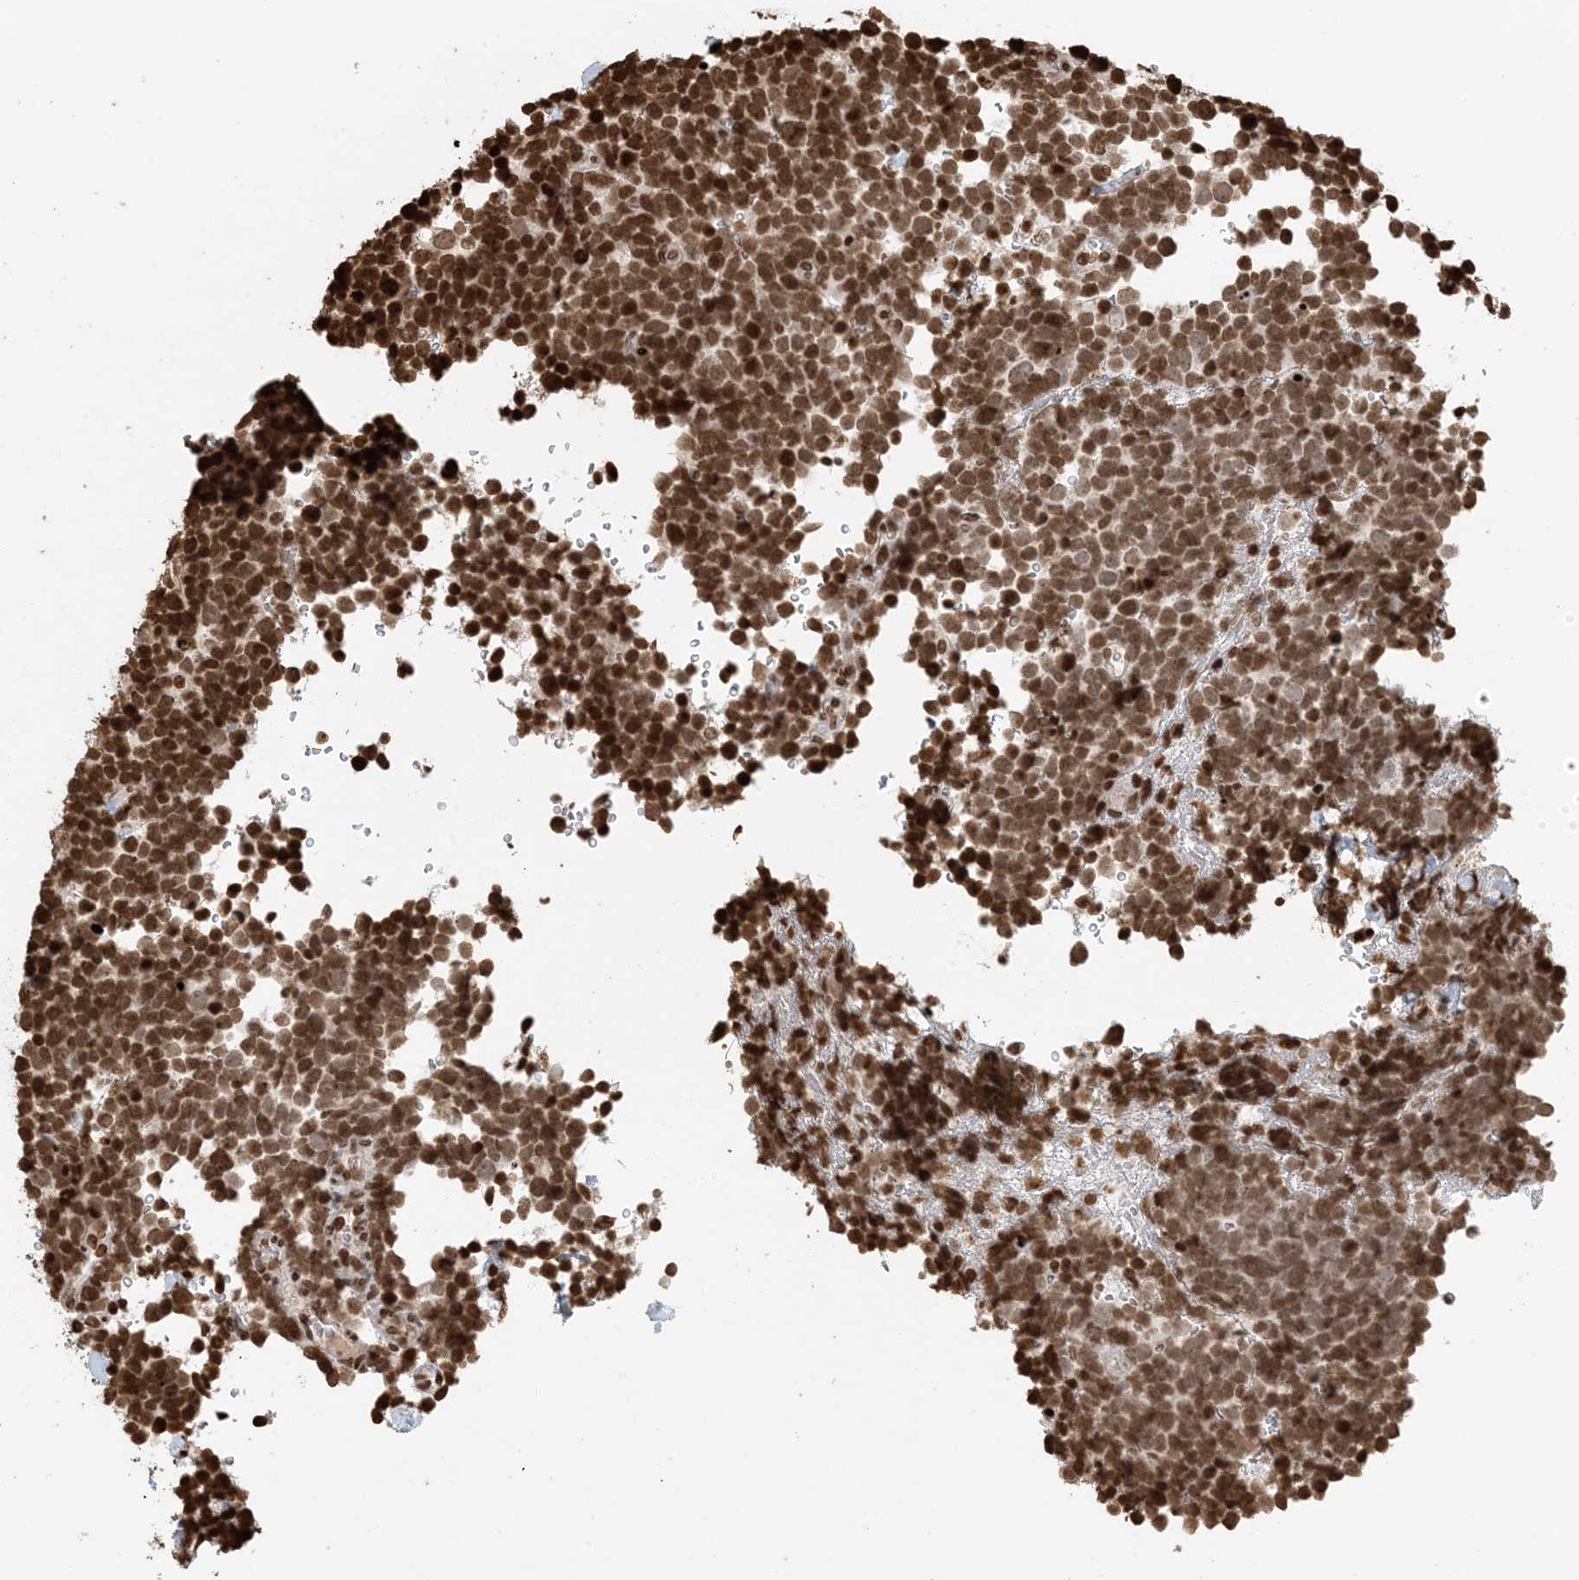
{"staining": {"intensity": "moderate", "quantity": ">75%", "location": "nuclear"}, "tissue": "urothelial cancer", "cell_type": "Tumor cells", "image_type": "cancer", "snomed": [{"axis": "morphology", "description": "Urothelial carcinoma, High grade"}, {"axis": "topography", "description": "Urinary bladder"}], "caption": "Human high-grade urothelial carcinoma stained with a brown dye shows moderate nuclear positive expression in approximately >75% of tumor cells.", "gene": "H3-3B", "patient": {"sex": "female", "age": 82}}